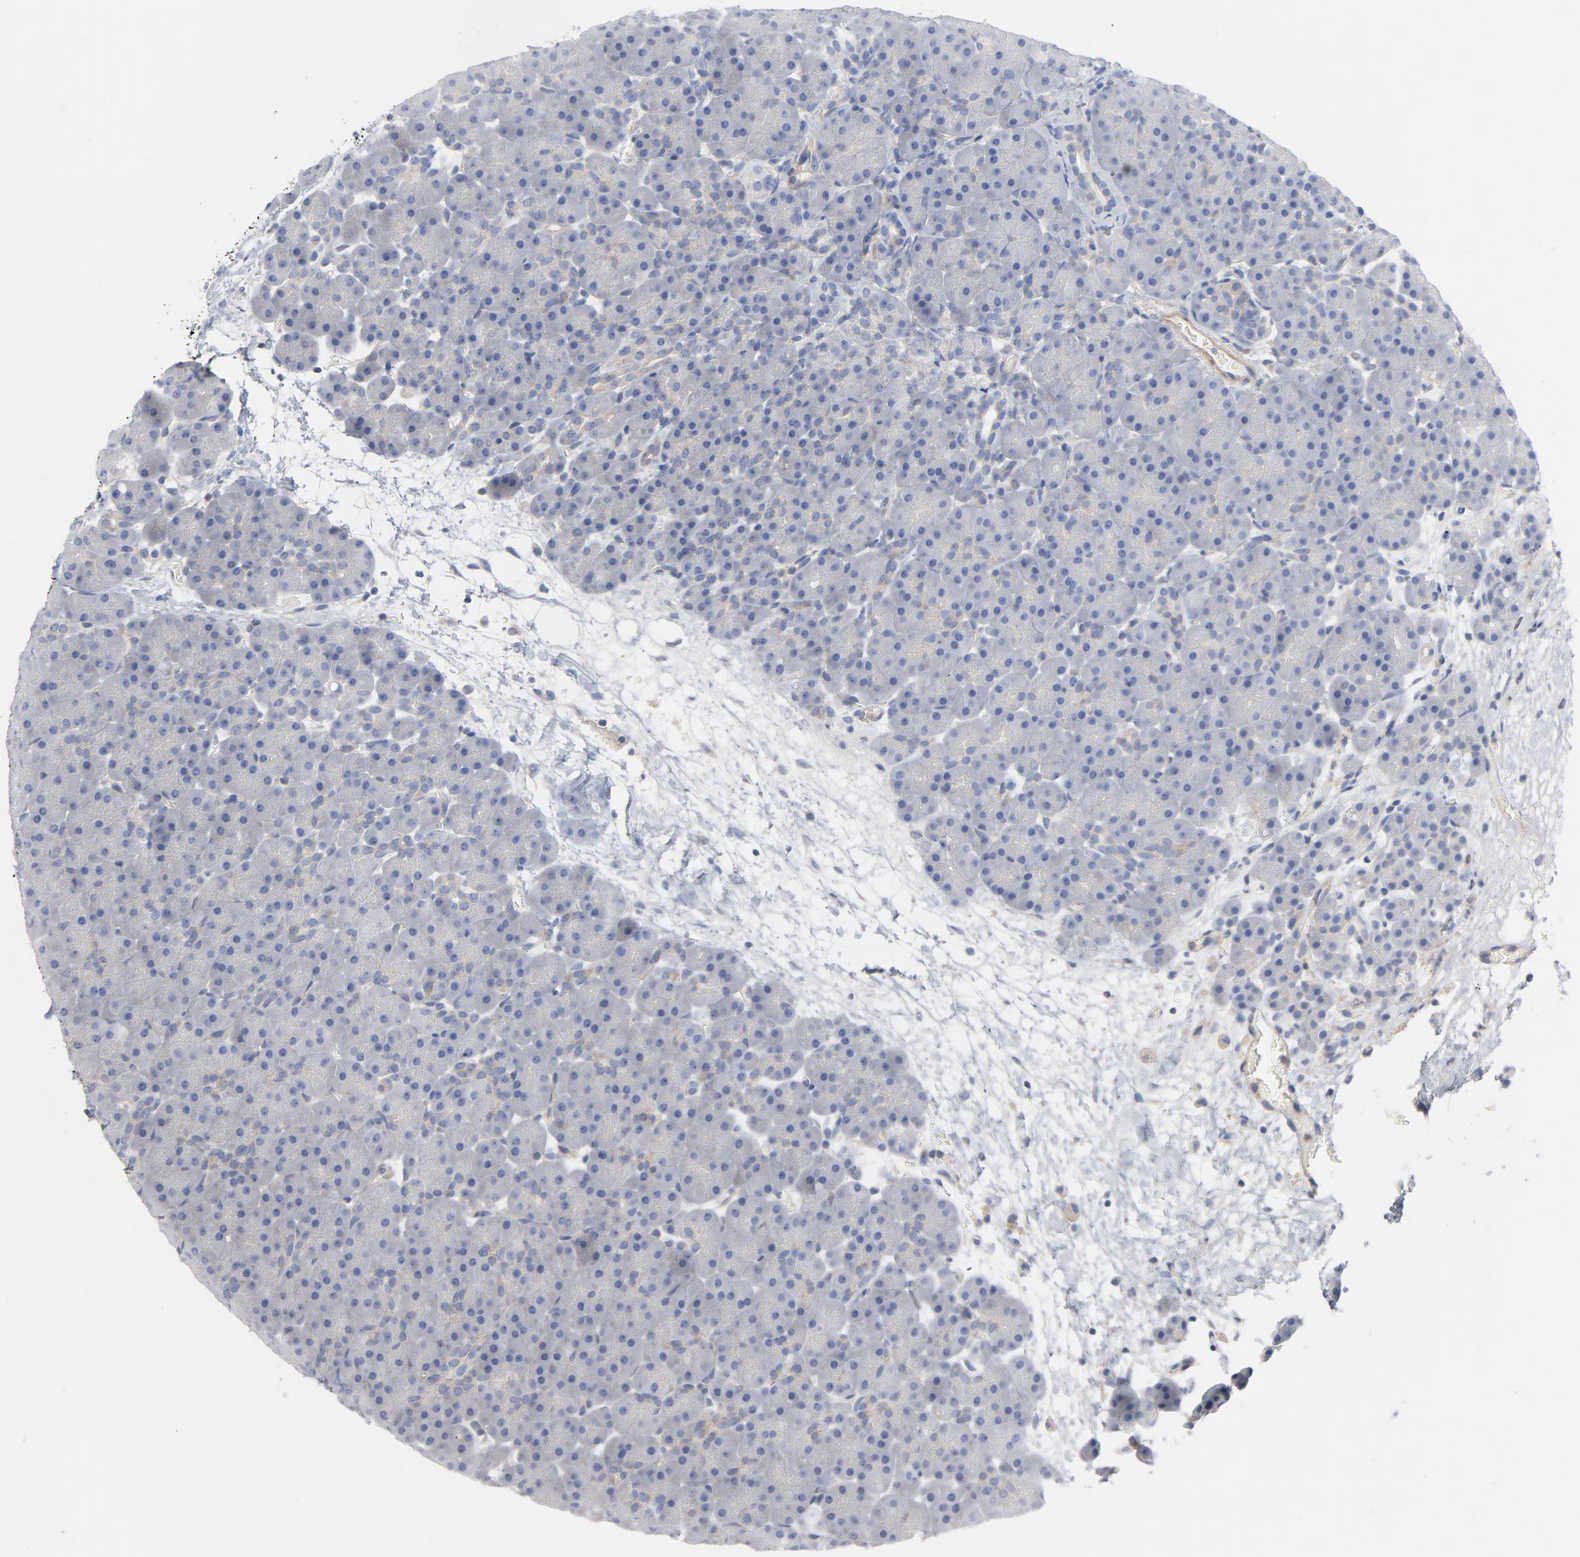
{"staining": {"intensity": "negative", "quantity": "none", "location": "none"}, "tissue": "pancreas", "cell_type": "Exocrine glandular cells", "image_type": "normal", "snomed": [{"axis": "morphology", "description": "Normal tissue, NOS"}, {"axis": "topography", "description": "Pancreas"}], "caption": "The immunohistochemistry (IHC) histopathology image has no significant positivity in exocrine glandular cells of pancreas. (Brightfield microscopy of DAB IHC at high magnification).", "gene": "ROCK1", "patient": {"sex": "male", "age": 66}}